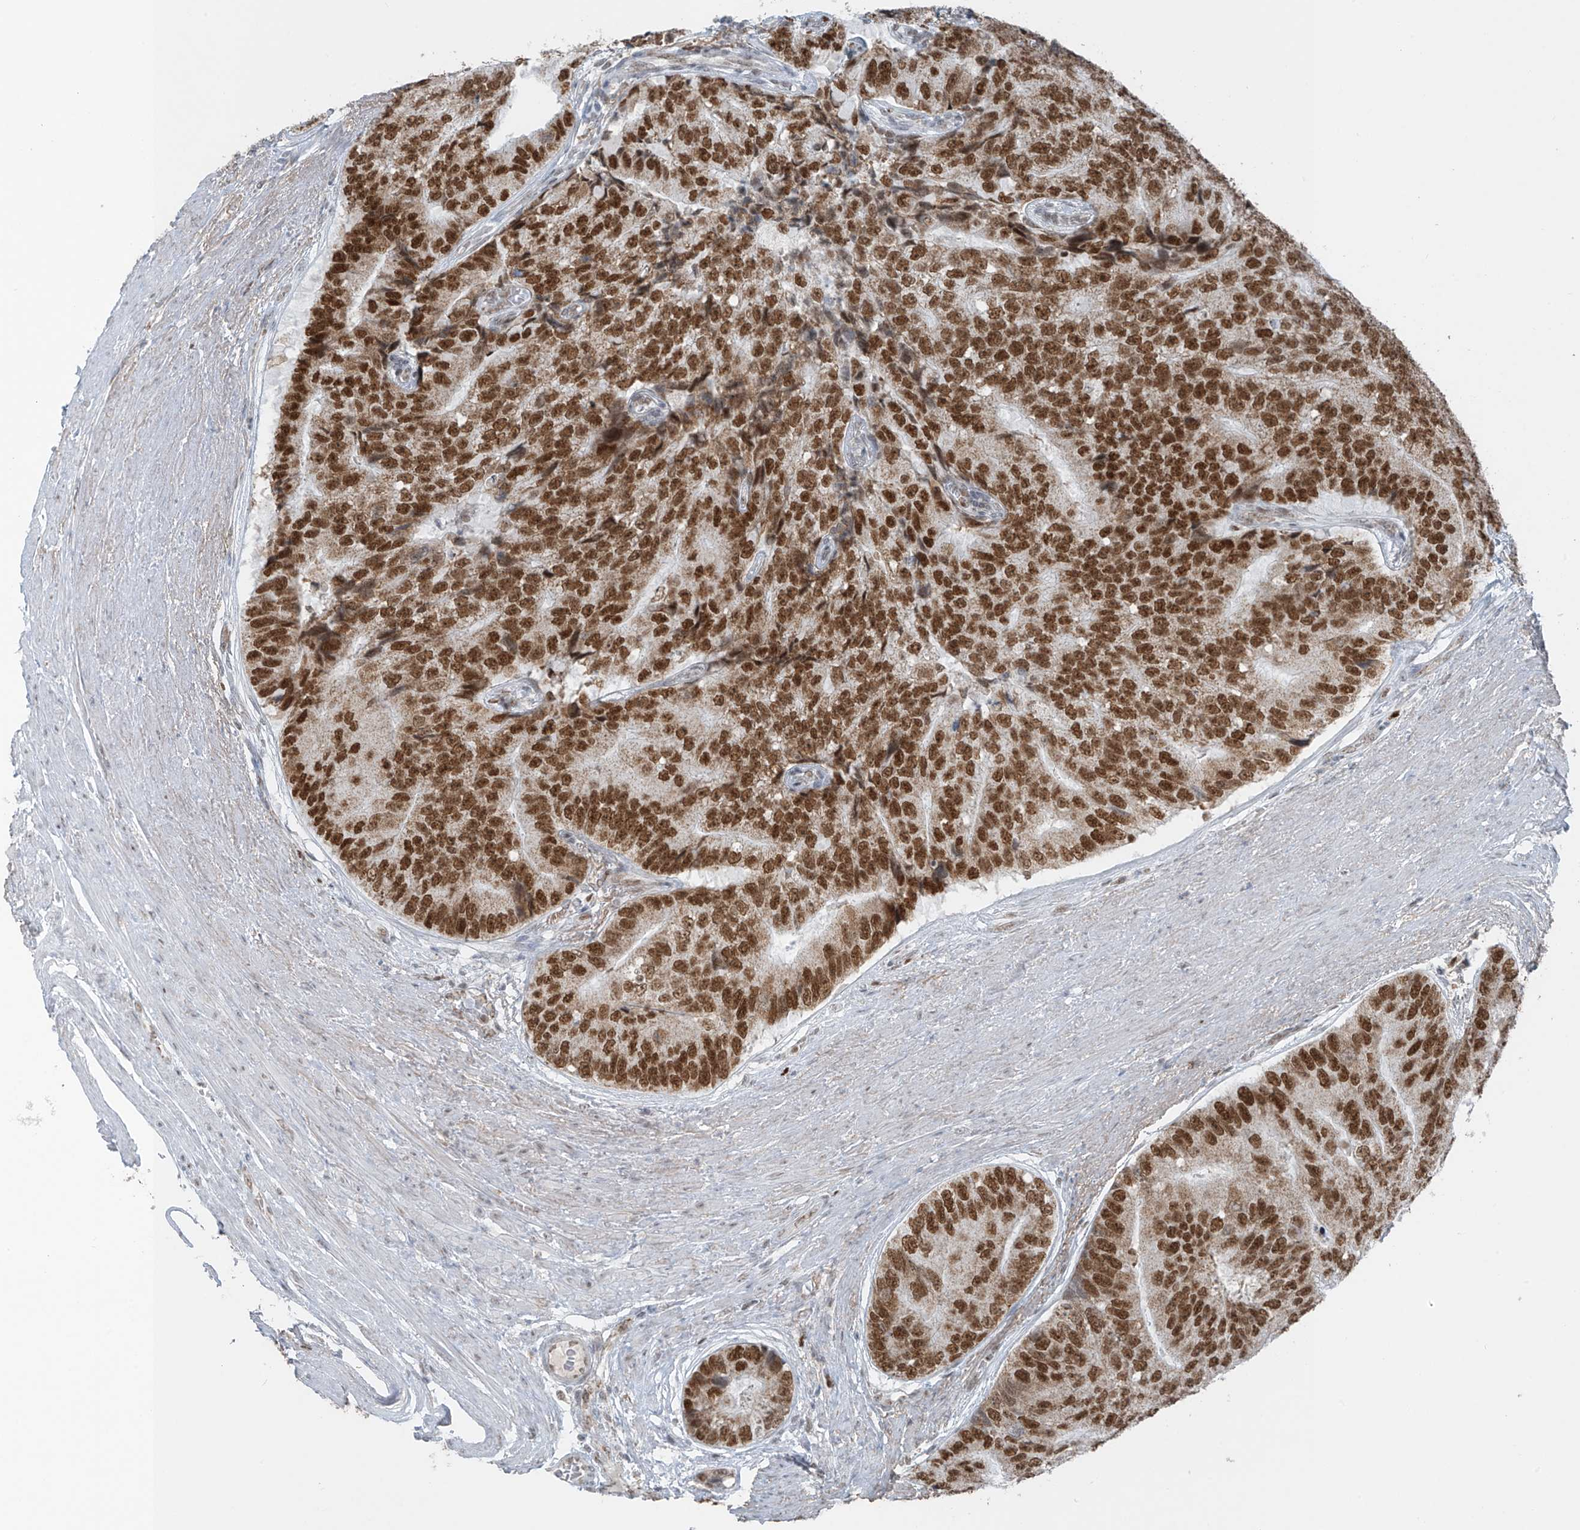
{"staining": {"intensity": "strong", "quantity": ">75%", "location": "nuclear"}, "tissue": "prostate cancer", "cell_type": "Tumor cells", "image_type": "cancer", "snomed": [{"axis": "morphology", "description": "Adenocarcinoma, High grade"}, {"axis": "topography", "description": "Prostate"}], "caption": "A micrograph of prostate high-grade adenocarcinoma stained for a protein shows strong nuclear brown staining in tumor cells.", "gene": "WRNIP1", "patient": {"sex": "male", "age": 70}}